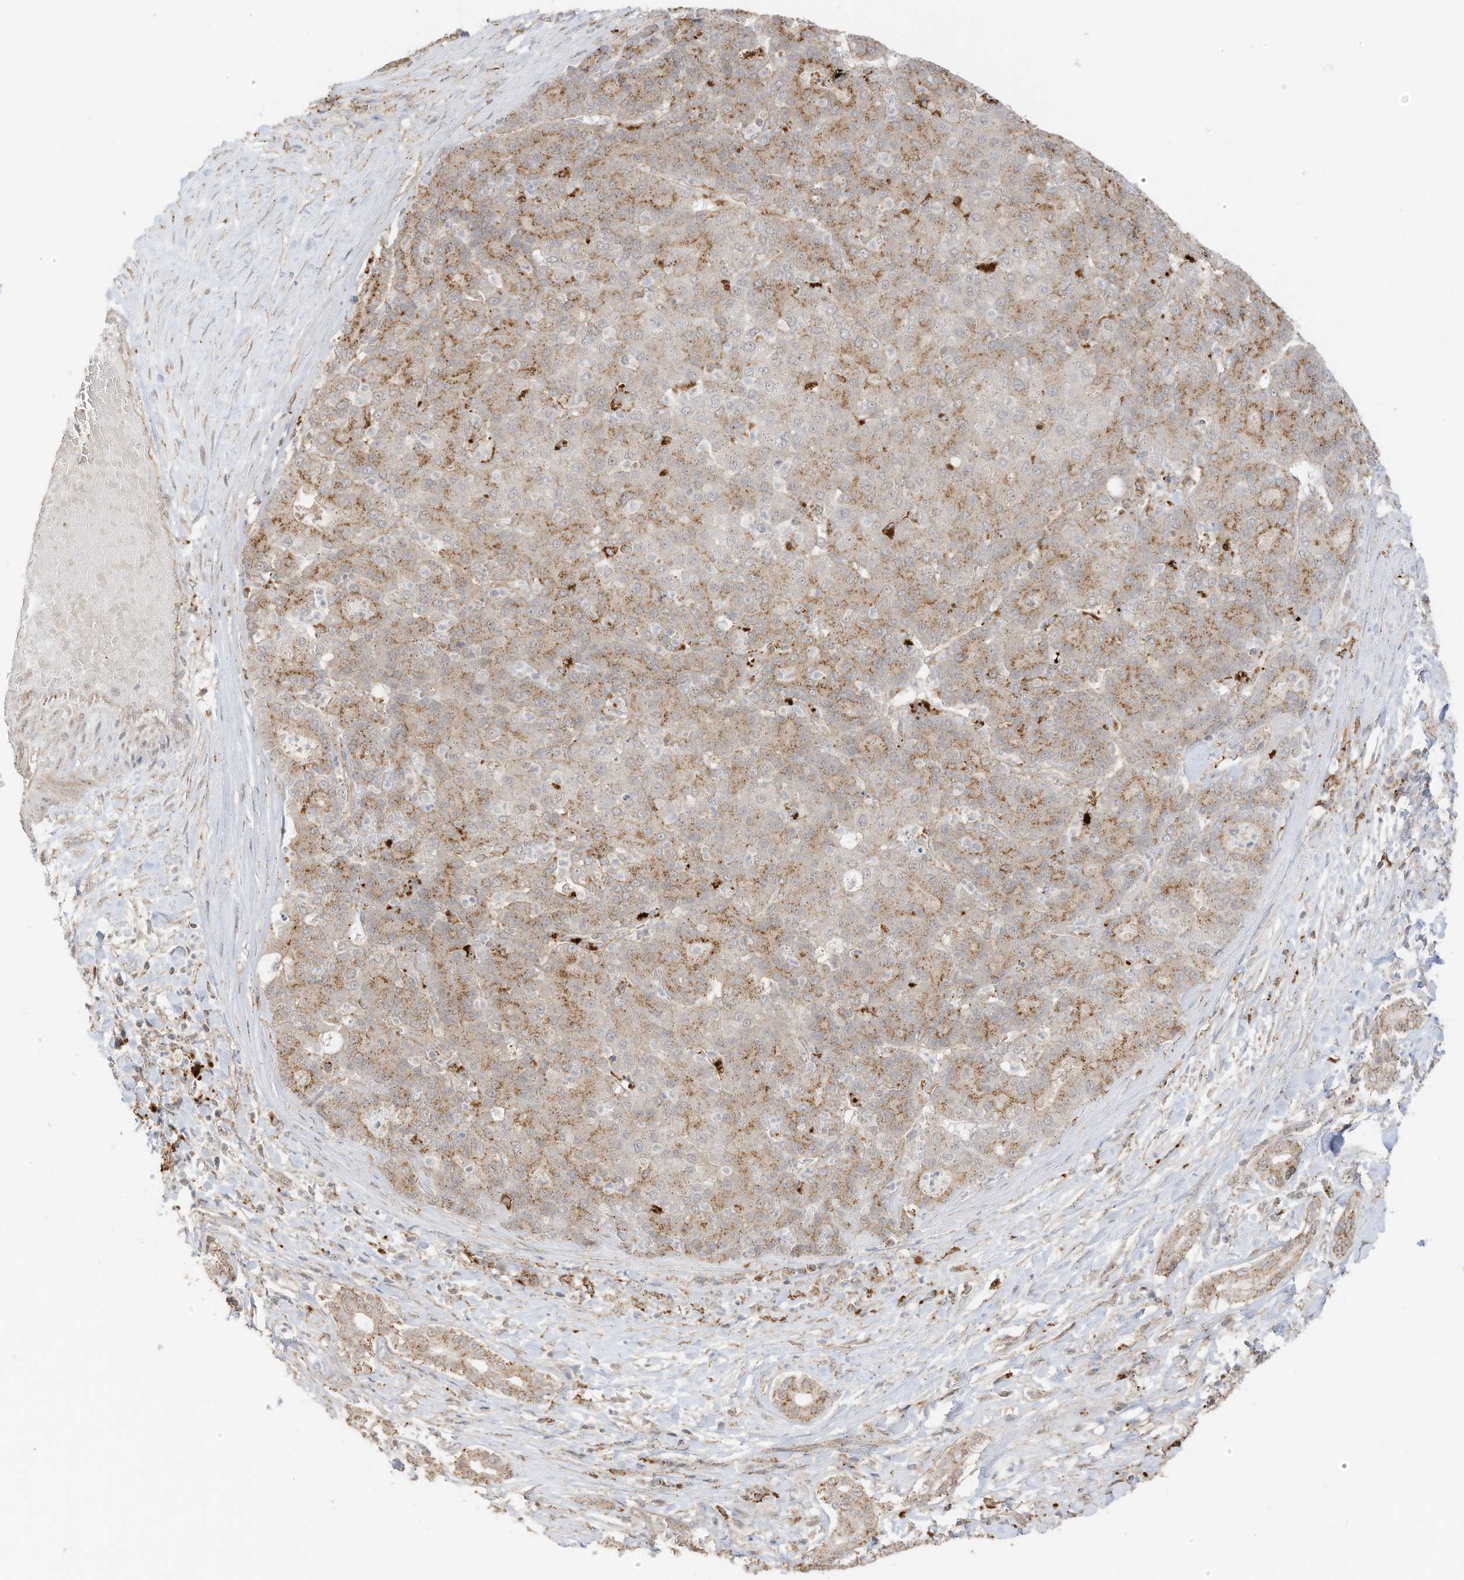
{"staining": {"intensity": "moderate", "quantity": "25%-75%", "location": "cytoplasmic/membranous"}, "tissue": "liver cancer", "cell_type": "Tumor cells", "image_type": "cancer", "snomed": [{"axis": "morphology", "description": "Carcinoma, Hepatocellular, NOS"}, {"axis": "topography", "description": "Liver"}], "caption": "Liver hepatocellular carcinoma stained for a protein reveals moderate cytoplasmic/membranous positivity in tumor cells. The staining was performed using DAB to visualize the protein expression in brown, while the nuclei were stained in blue with hematoxylin (Magnification: 20x).", "gene": "N4BP3", "patient": {"sex": "male", "age": 65}}